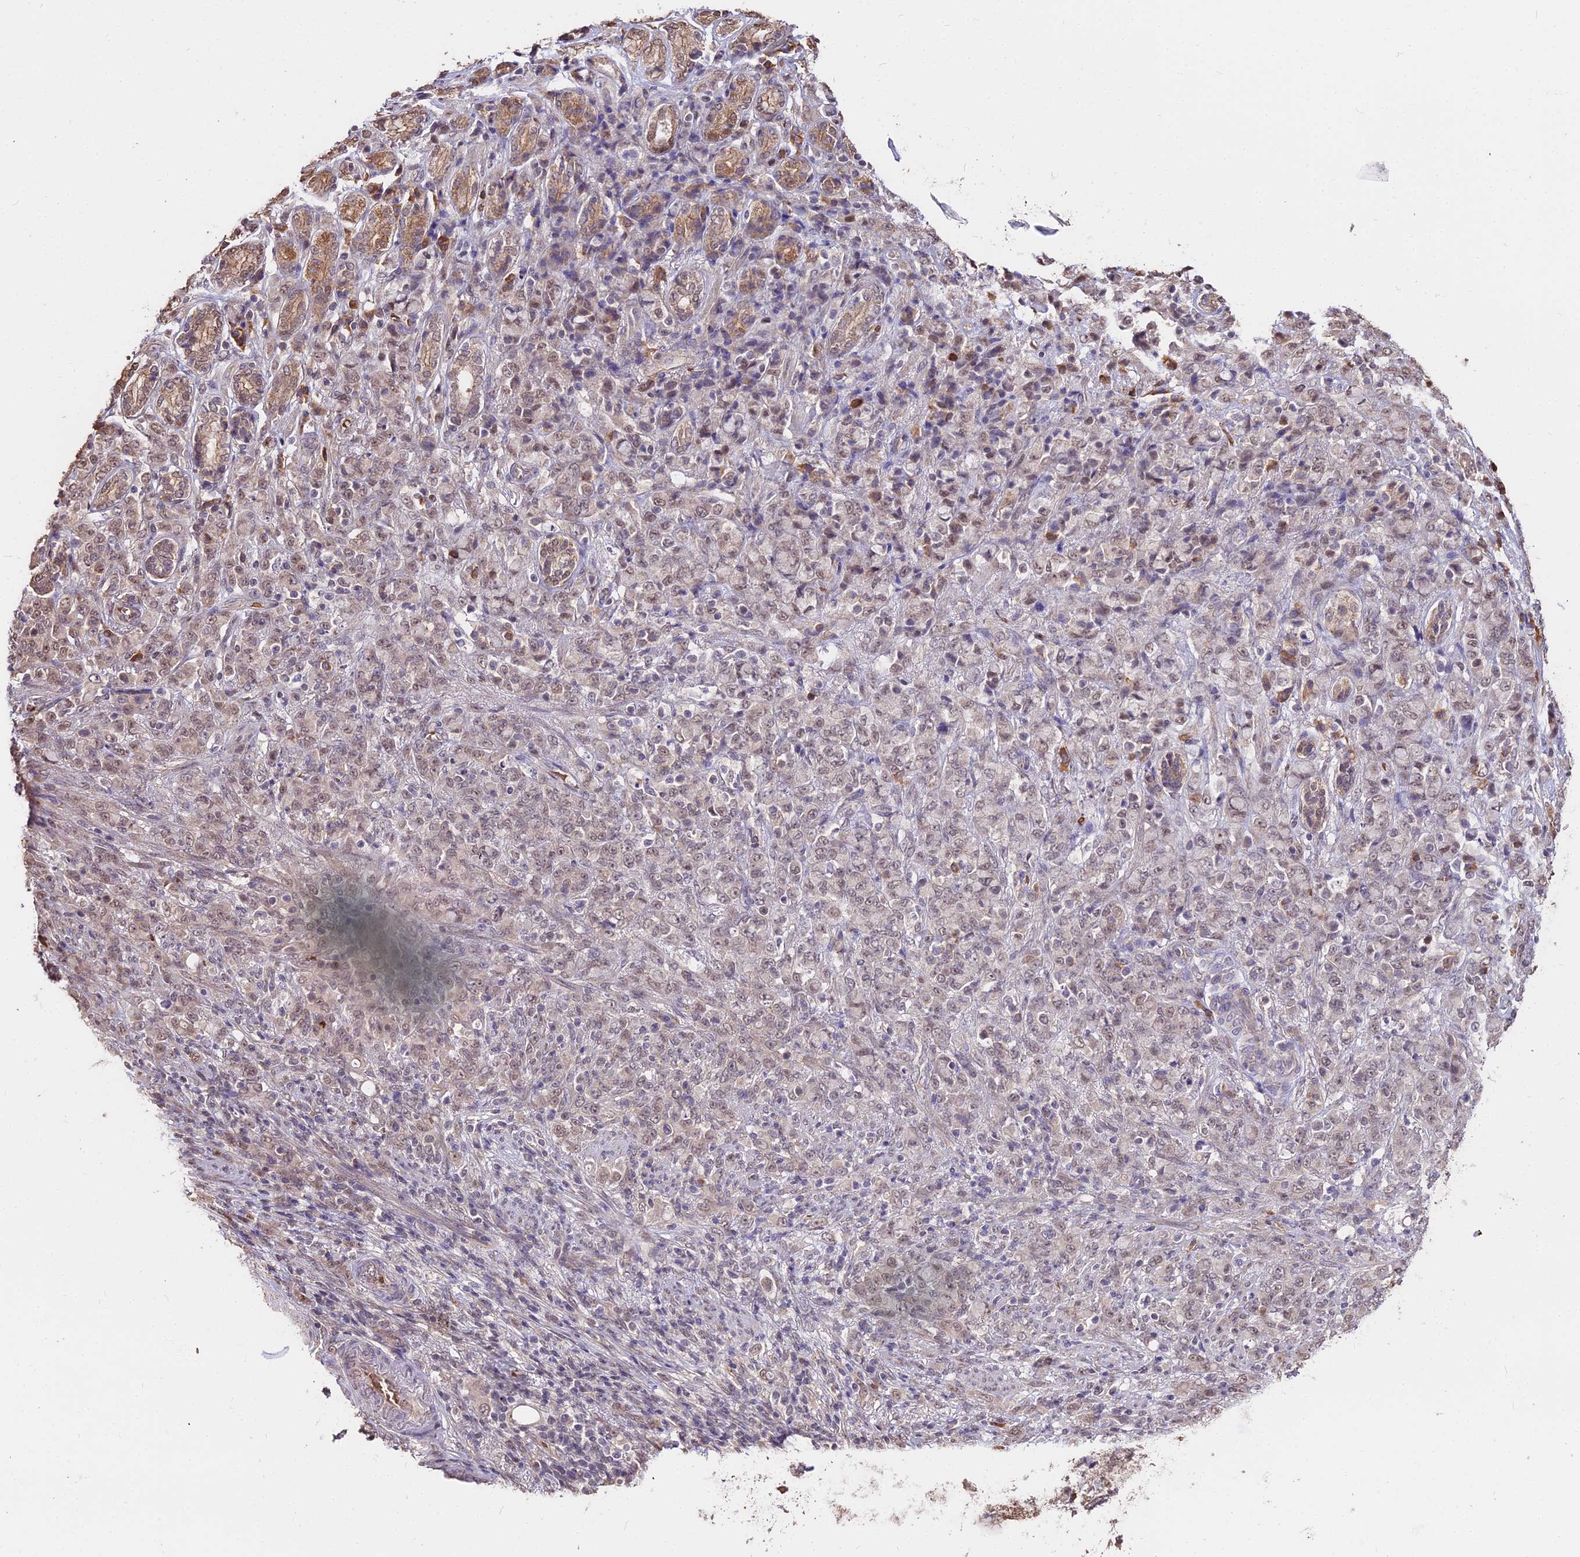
{"staining": {"intensity": "weak", "quantity": "<25%", "location": "nuclear"}, "tissue": "stomach cancer", "cell_type": "Tumor cells", "image_type": "cancer", "snomed": [{"axis": "morphology", "description": "Adenocarcinoma, NOS"}, {"axis": "topography", "description": "Stomach"}], "caption": "DAB immunohistochemical staining of adenocarcinoma (stomach) reveals no significant positivity in tumor cells.", "gene": "ZDBF2", "patient": {"sex": "female", "age": 79}}